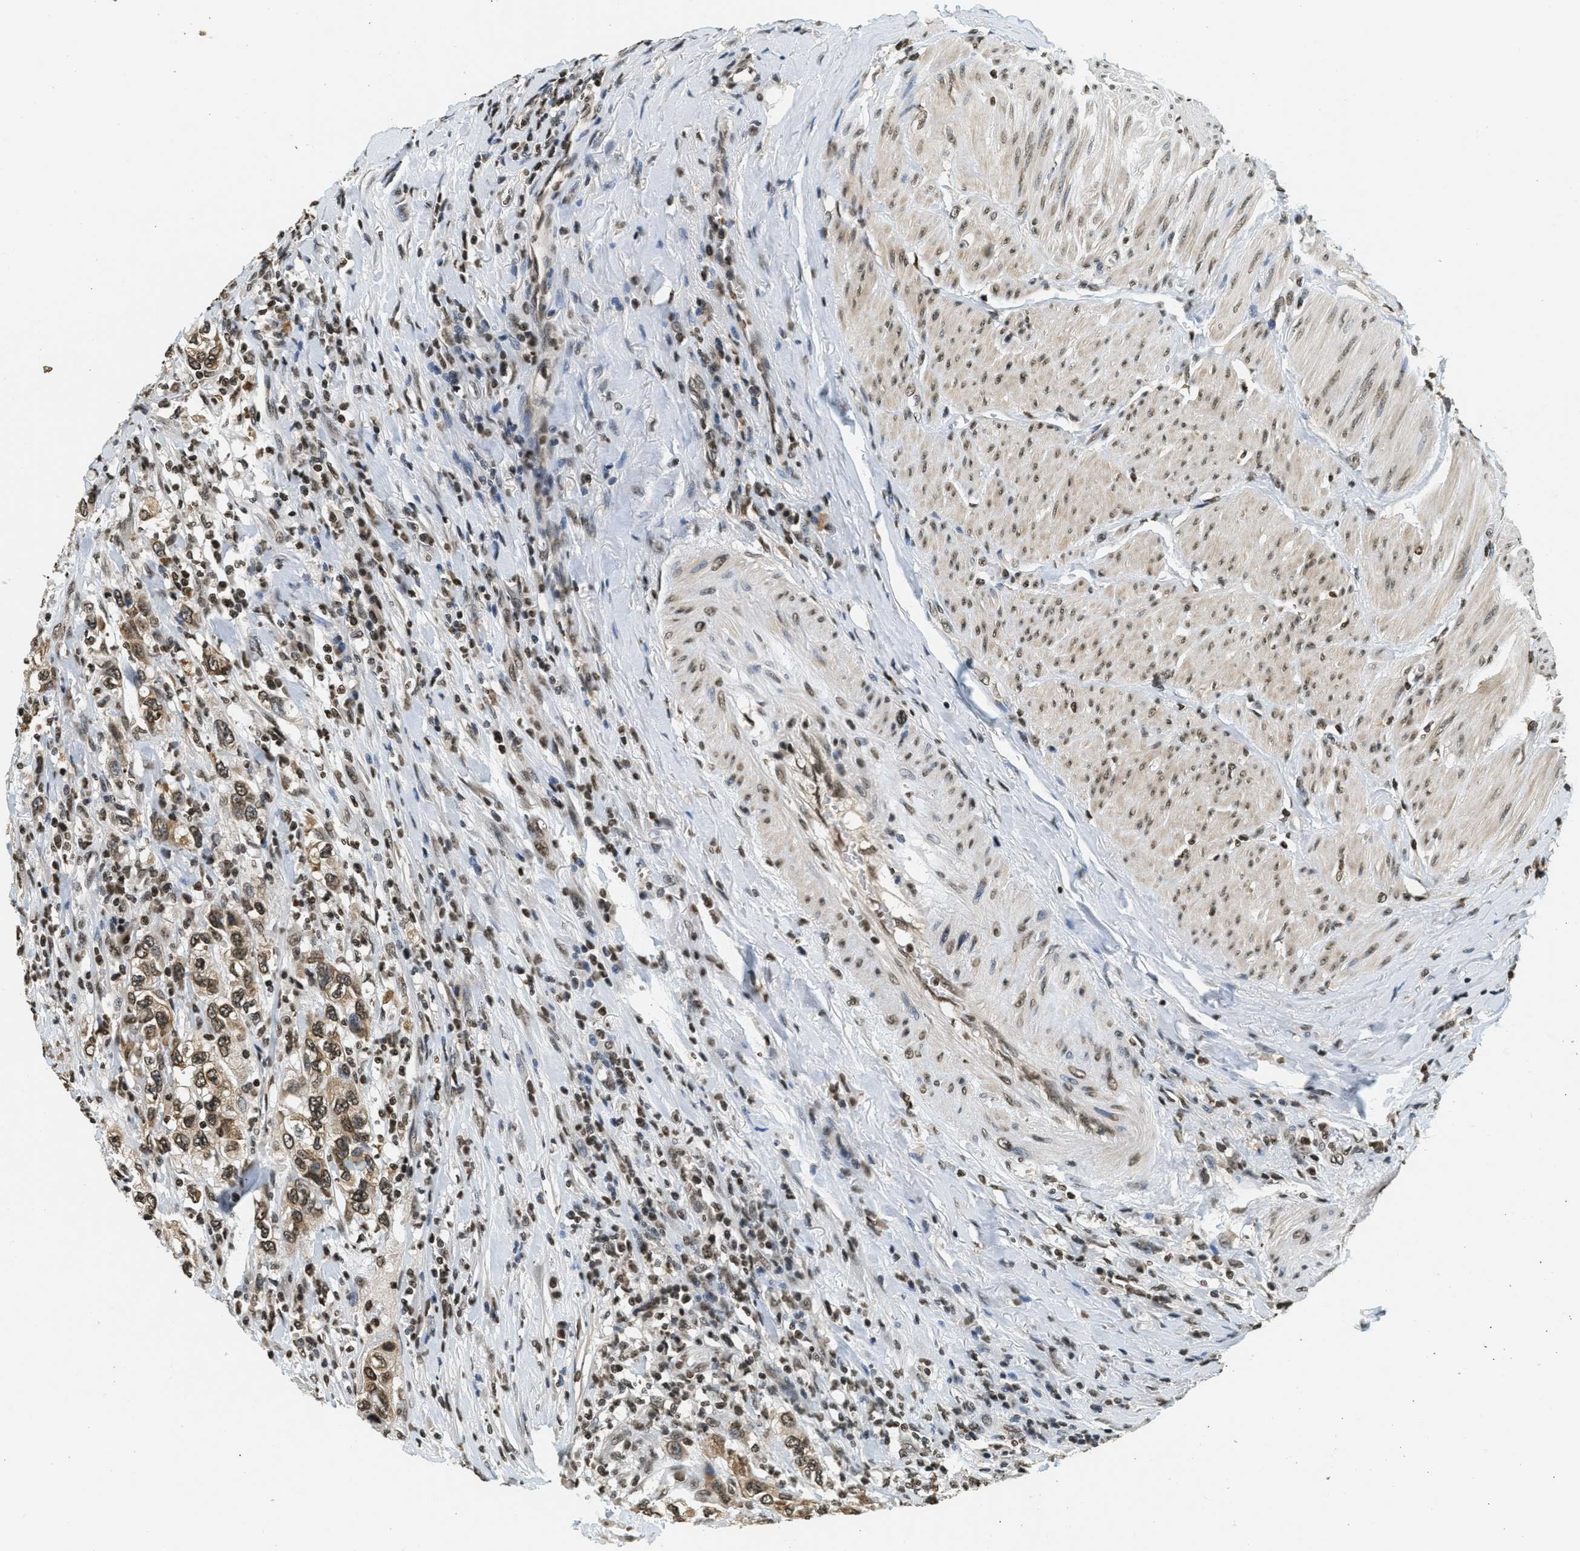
{"staining": {"intensity": "moderate", "quantity": ">75%", "location": "nuclear"}, "tissue": "urothelial cancer", "cell_type": "Tumor cells", "image_type": "cancer", "snomed": [{"axis": "morphology", "description": "Urothelial carcinoma, High grade"}, {"axis": "topography", "description": "Urinary bladder"}], "caption": "Protein staining of urothelial cancer tissue exhibits moderate nuclear expression in approximately >75% of tumor cells.", "gene": "LDB2", "patient": {"sex": "female", "age": 80}}